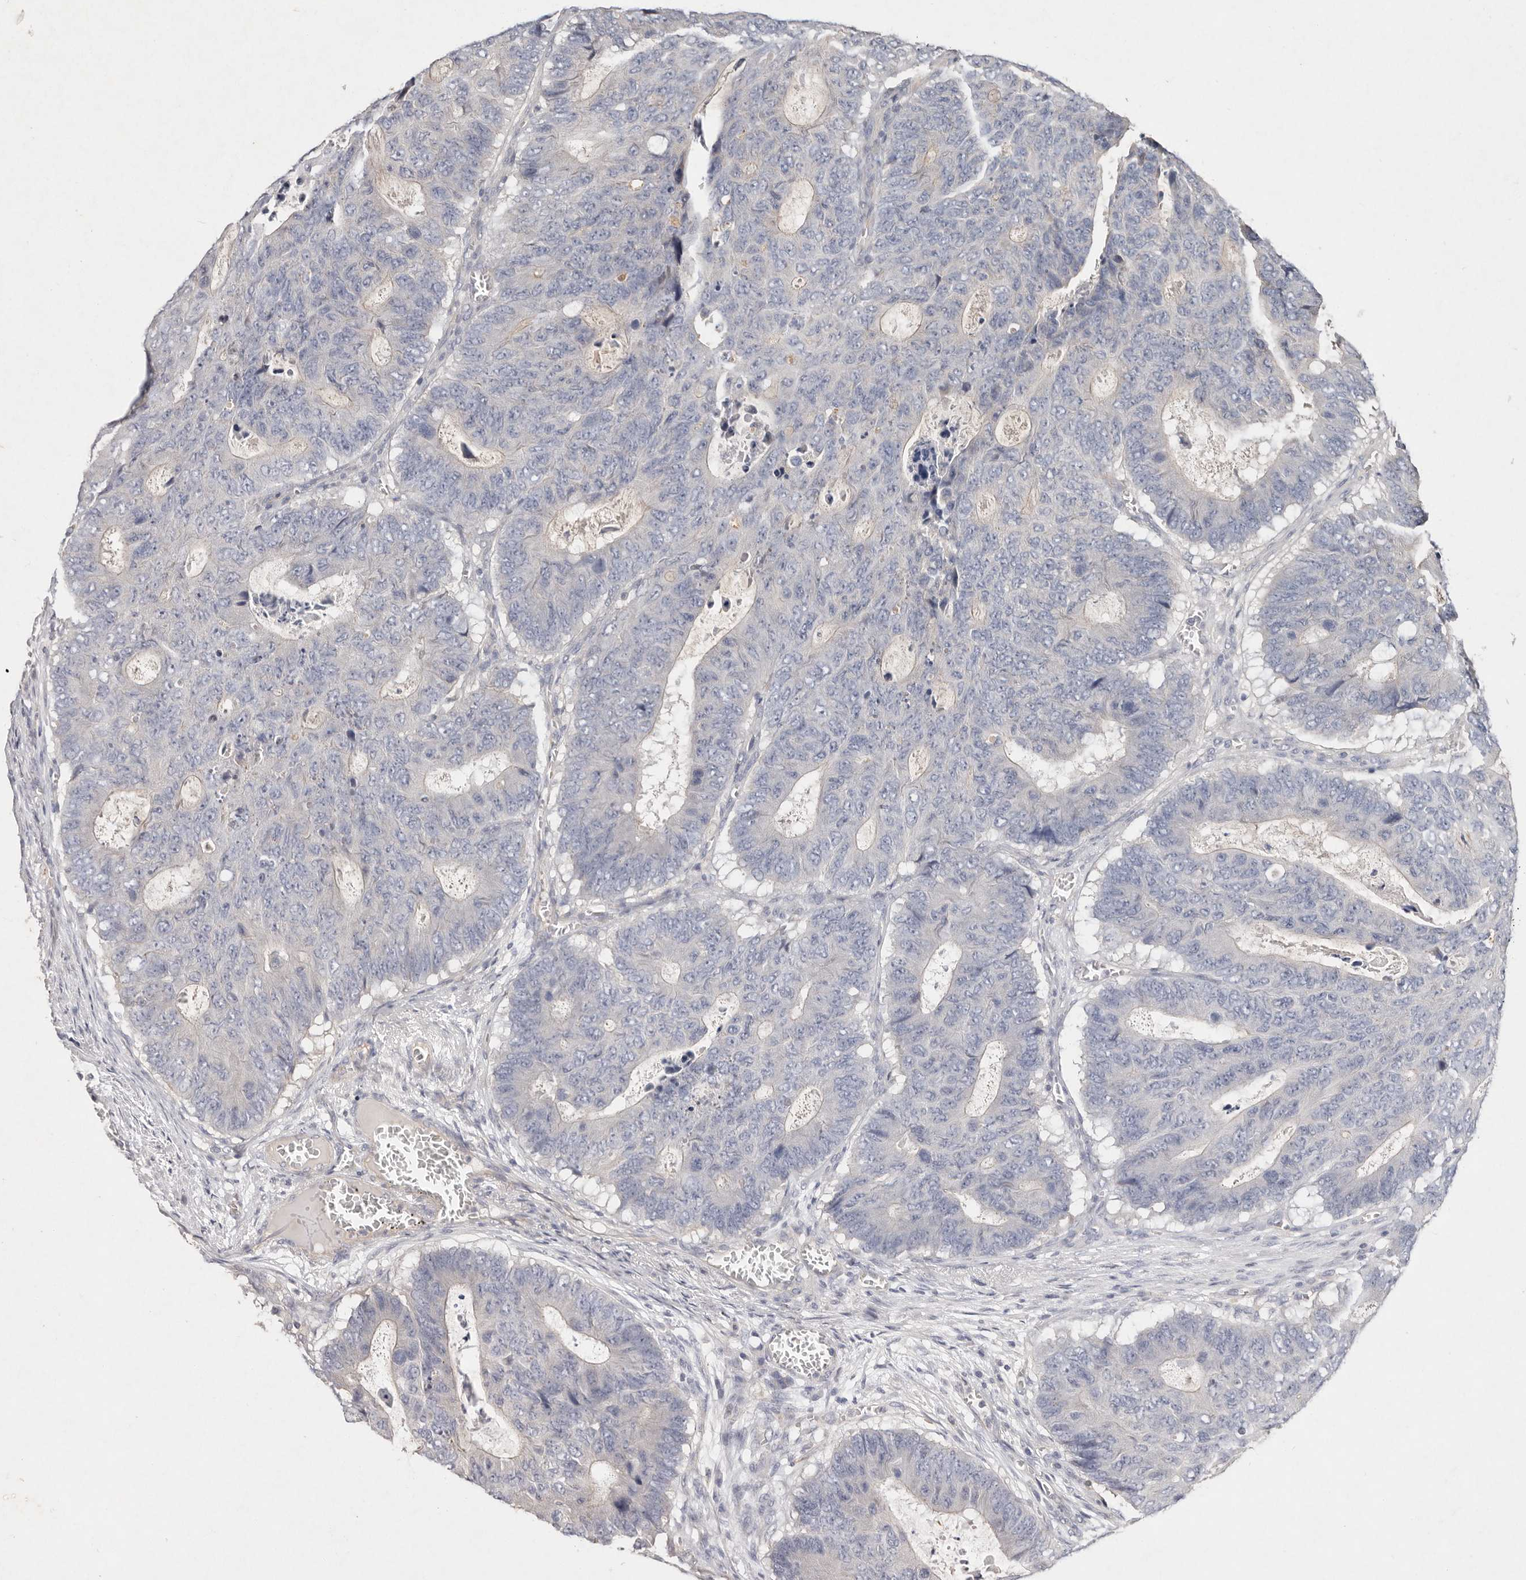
{"staining": {"intensity": "negative", "quantity": "none", "location": "none"}, "tissue": "colorectal cancer", "cell_type": "Tumor cells", "image_type": "cancer", "snomed": [{"axis": "morphology", "description": "Adenocarcinoma, NOS"}, {"axis": "topography", "description": "Colon"}], "caption": "Tumor cells show no significant expression in colorectal adenocarcinoma.", "gene": "THBS3", "patient": {"sex": "male", "age": 87}}